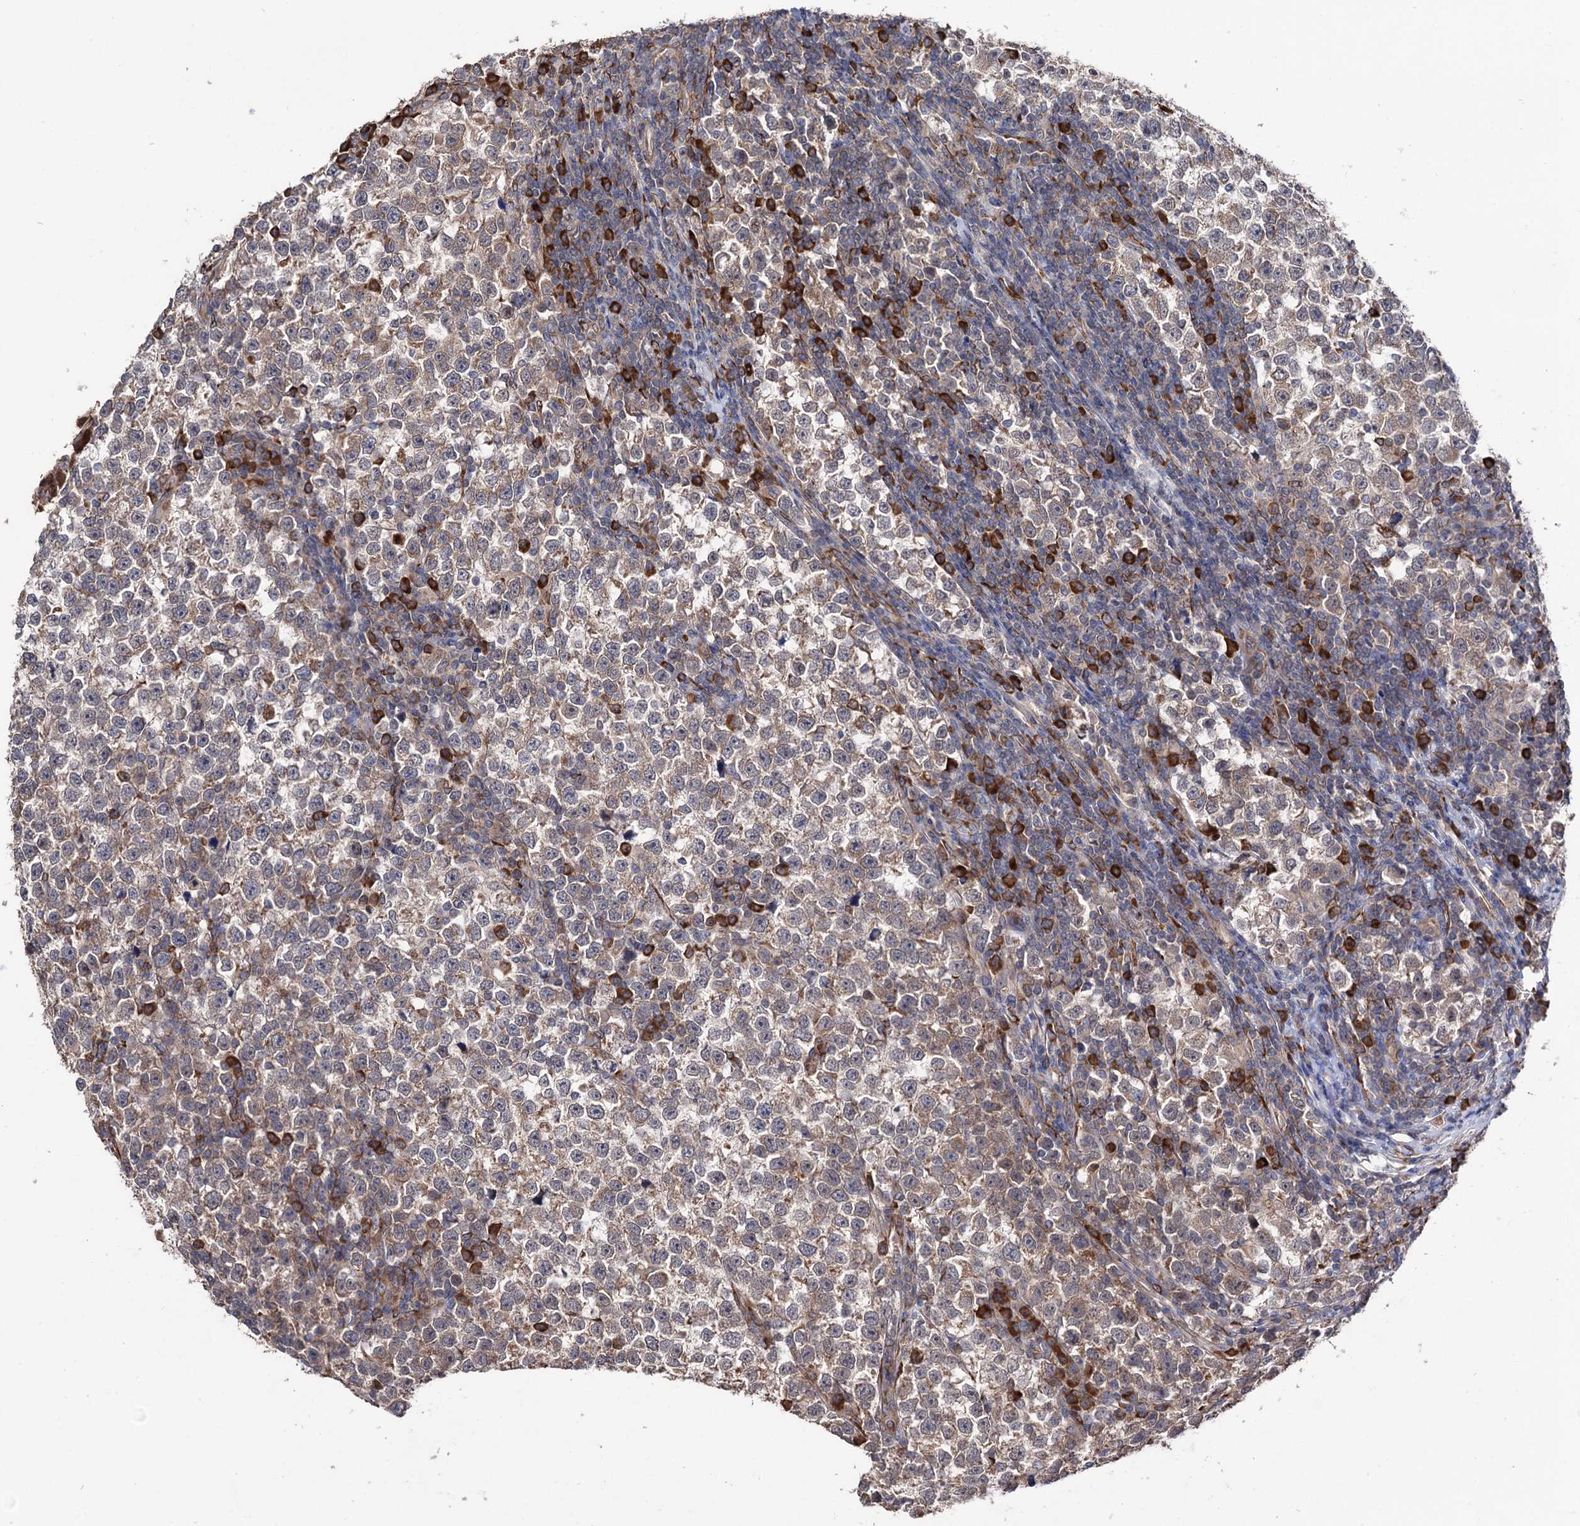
{"staining": {"intensity": "weak", "quantity": "25%-75%", "location": "cytoplasmic/membranous"}, "tissue": "testis cancer", "cell_type": "Tumor cells", "image_type": "cancer", "snomed": [{"axis": "morphology", "description": "Normal tissue, NOS"}, {"axis": "morphology", "description": "Seminoma, NOS"}, {"axis": "topography", "description": "Testis"}], "caption": "Protein staining of testis cancer tissue shows weak cytoplasmic/membranous positivity in approximately 25%-75% of tumor cells. (IHC, brightfield microscopy, high magnification).", "gene": "CDAN1", "patient": {"sex": "male", "age": 43}}